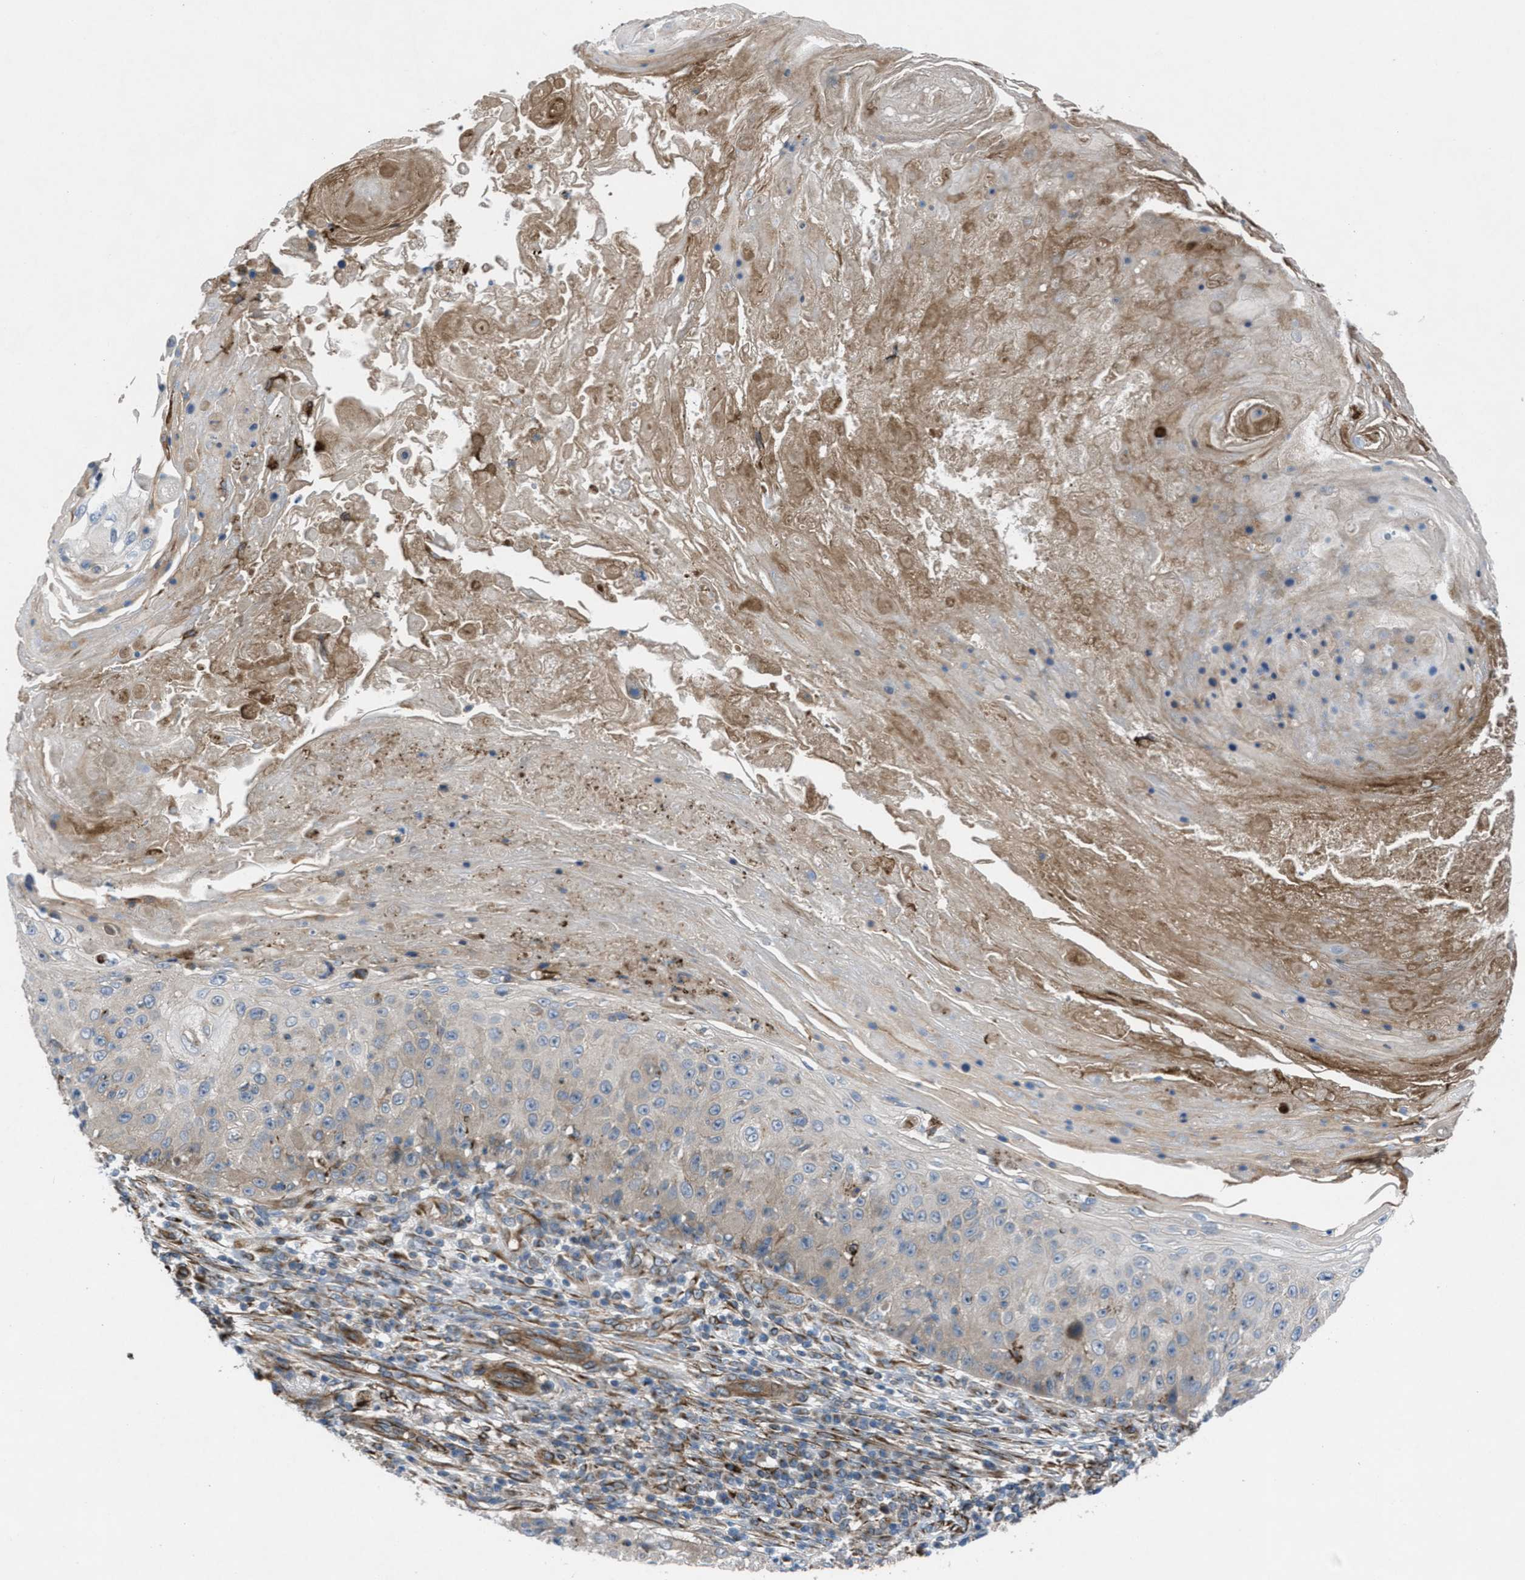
{"staining": {"intensity": "weak", "quantity": "<25%", "location": "cytoplasmic/membranous"}, "tissue": "skin cancer", "cell_type": "Tumor cells", "image_type": "cancer", "snomed": [{"axis": "morphology", "description": "Squamous cell carcinoma, NOS"}, {"axis": "topography", "description": "Skin"}], "caption": "Tumor cells show no significant protein positivity in skin cancer (squamous cell carcinoma).", "gene": "SLC6A9", "patient": {"sex": "male", "age": 86}}